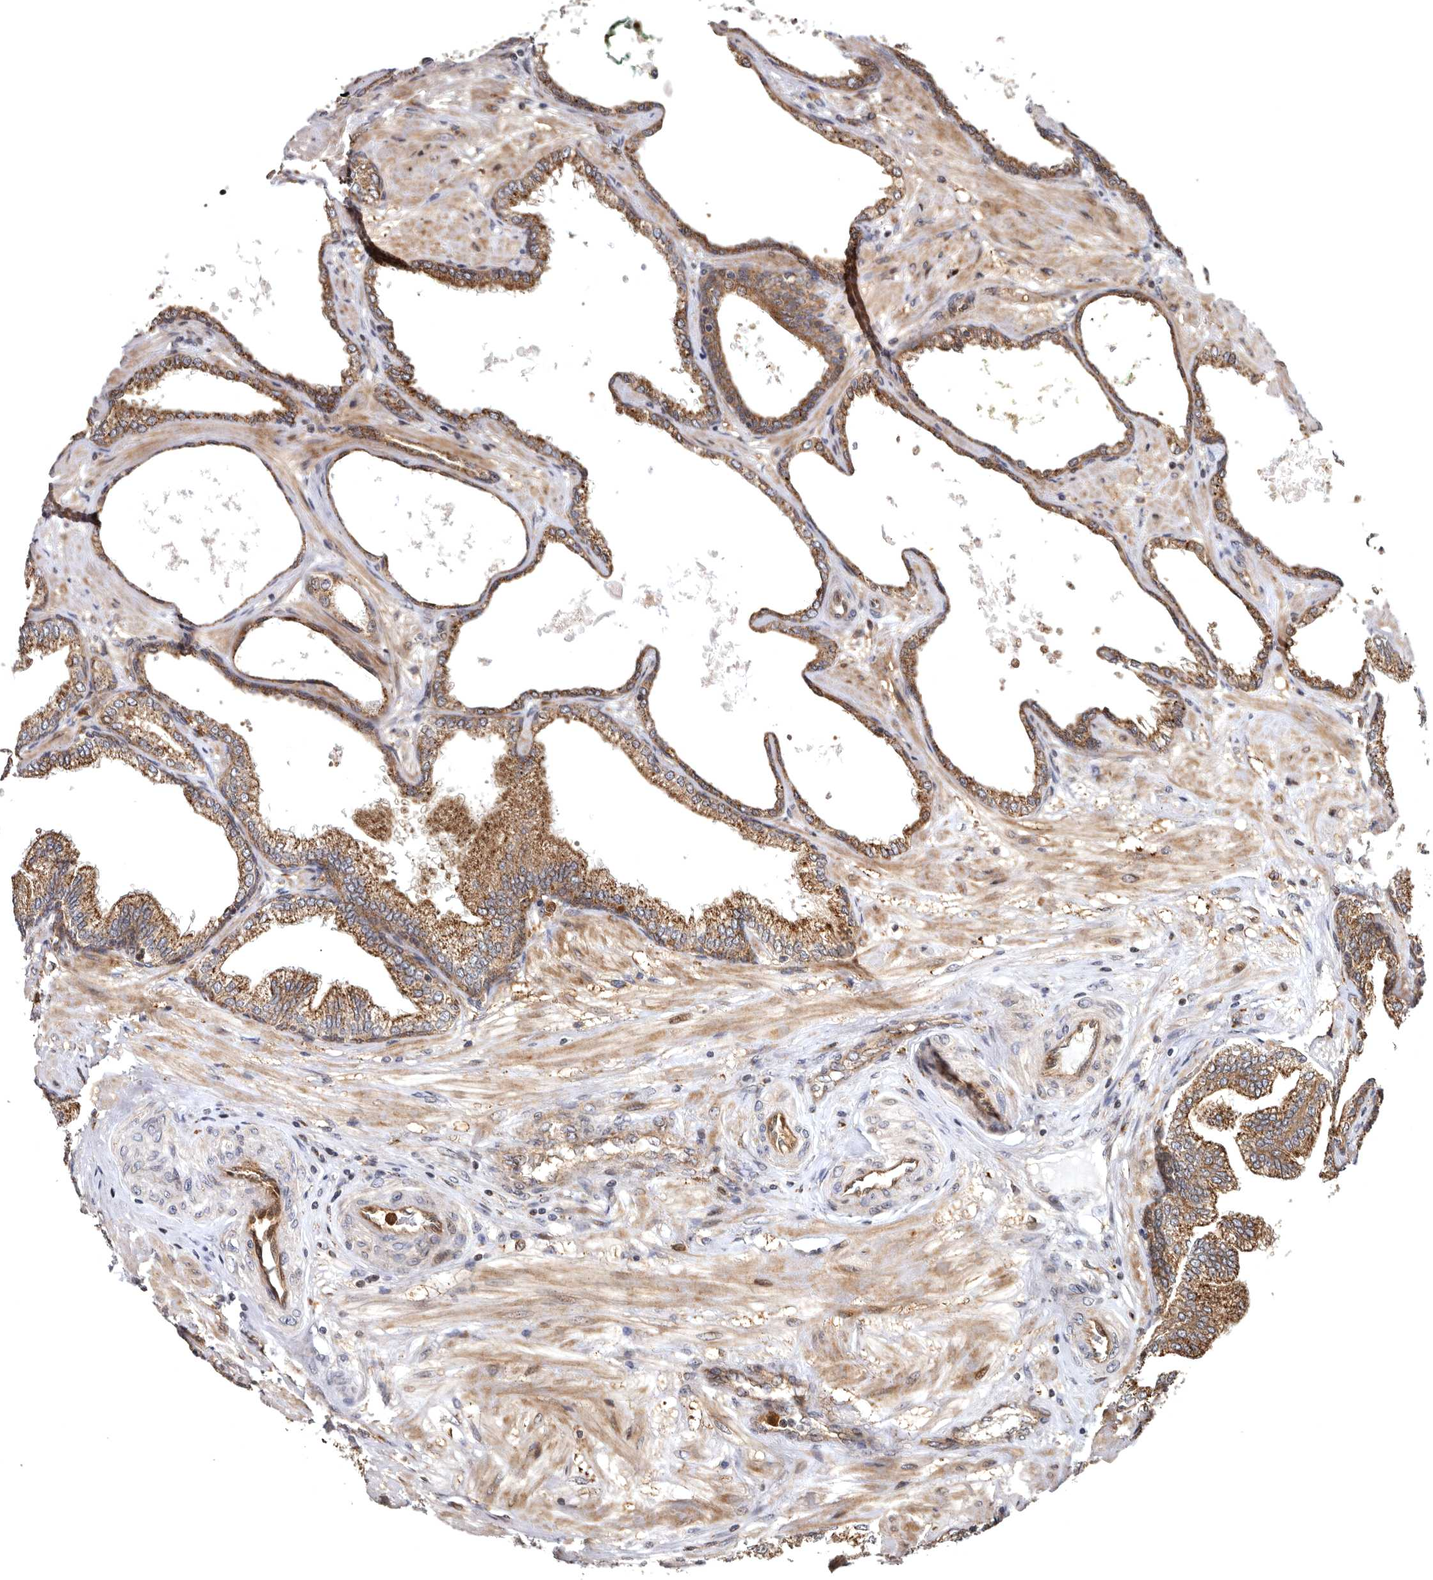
{"staining": {"intensity": "moderate", "quantity": ">75%", "location": "cytoplasmic/membranous"}, "tissue": "prostate cancer", "cell_type": "Tumor cells", "image_type": "cancer", "snomed": [{"axis": "morphology", "description": "Adenocarcinoma, Low grade"}, {"axis": "topography", "description": "Prostate"}], "caption": "Brown immunohistochemical staining in prostate adenocarcinoma (low-grade) displays moderate cytoplasmic/membranous expression in about >75% of tumor cells. The staining was performed using DAB (3,3'-diaminobenzidine), with brown indicating positive protein expression. Nuclei are stained blue with hematoxylin.", "gene": "FGFR4", "patient": {"sex": "male", "age": 60}}